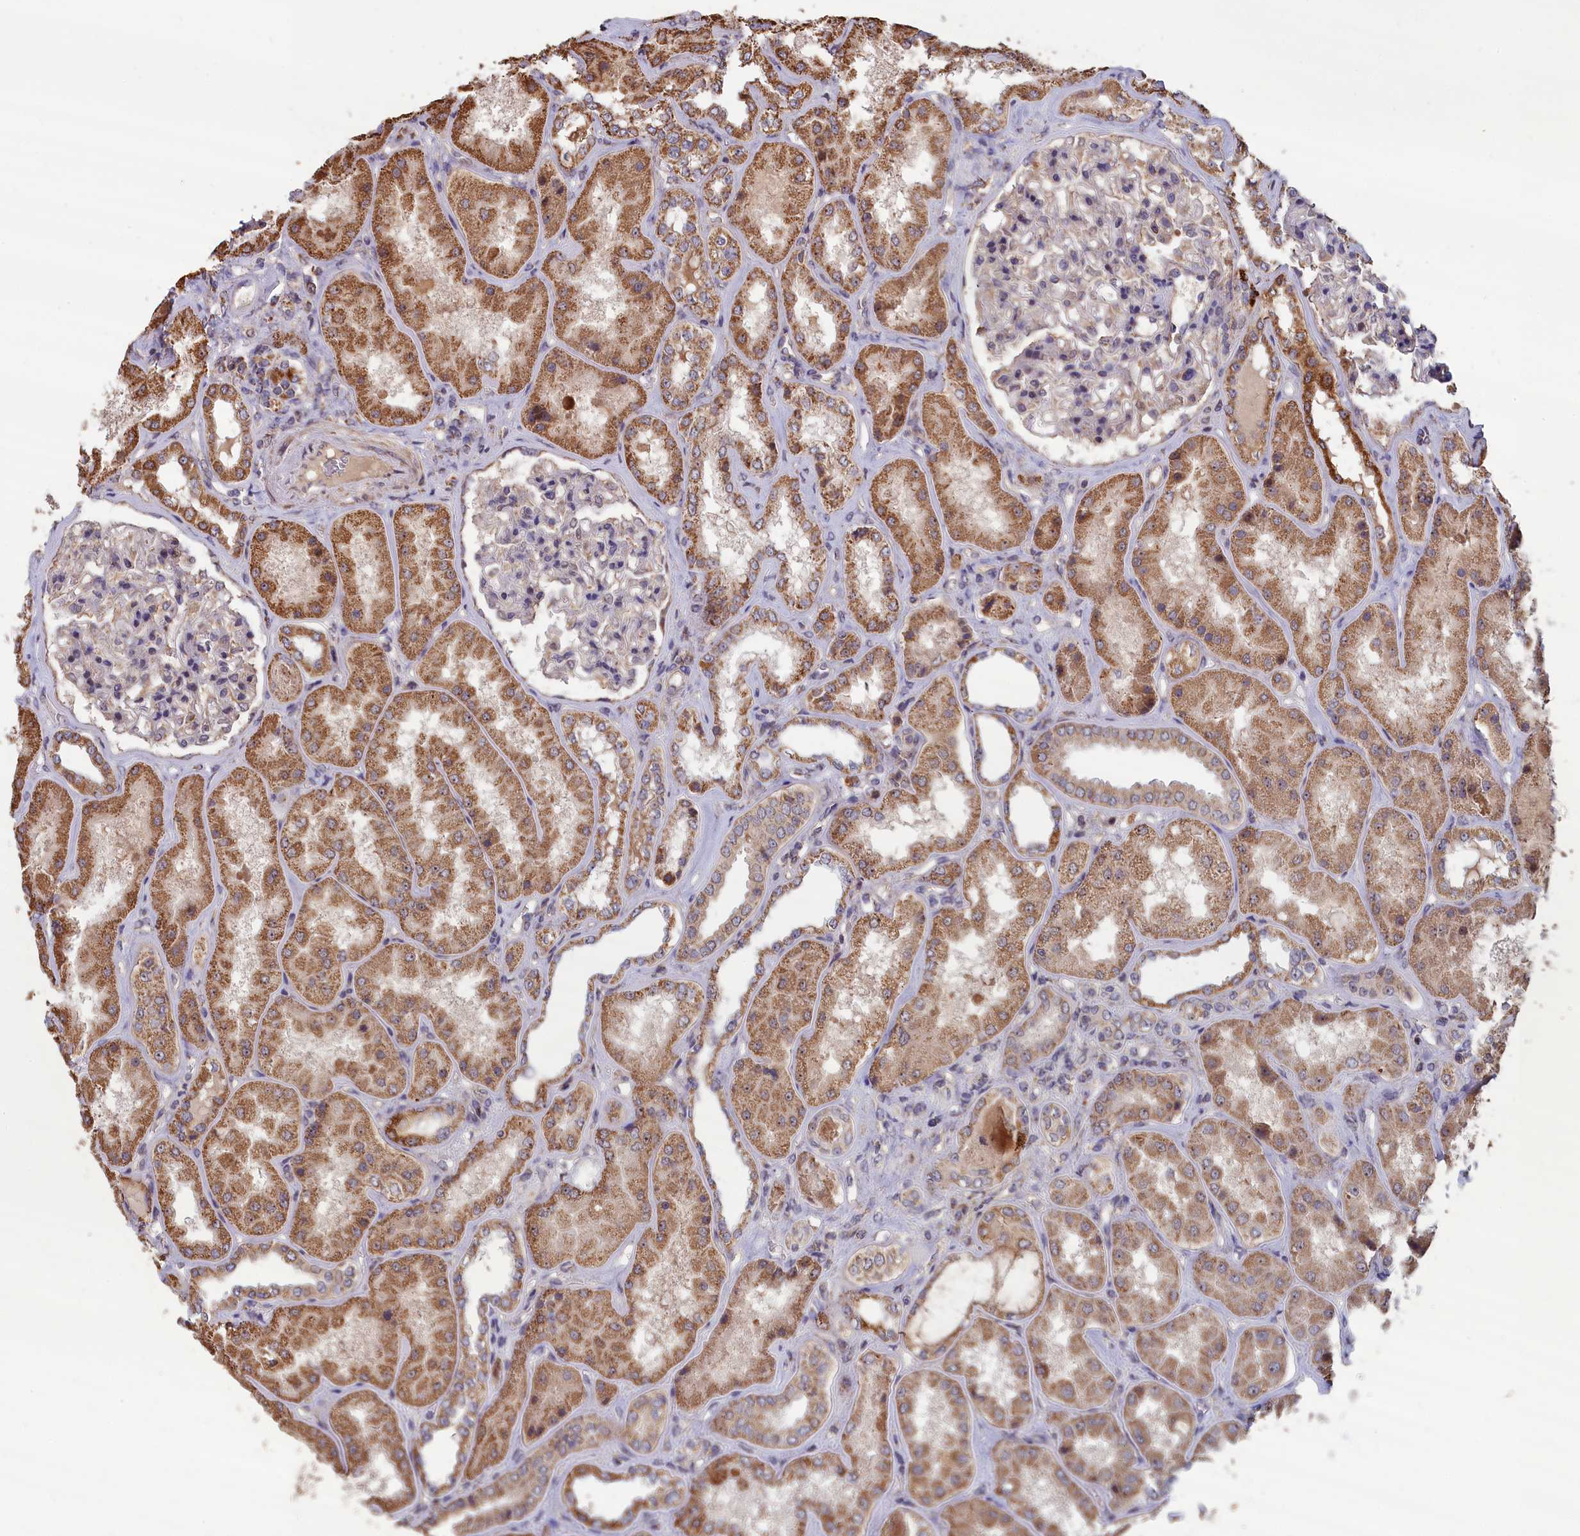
{"staining": {"intensity": "weak", "quantity": "<25%", "location": "cytoplasmic/membranous"}, "tissue": "kidney", "cell_type": "Cells in glomeruli", "image_type": "normal", "snomed": [{"axis": "morphology", "description": "Normal tissue, NOS"}, {"axis": "topography", "description": "Kidney"}], "caption": "Immunohistochemistry (IHC) micrograph of unremarkable kidney stained for a protein (brown), which exhibits no staining in cells in glomeruli.", "gene": "ENSG00000269825", "patient": {"sex": "female", "age": 56}}